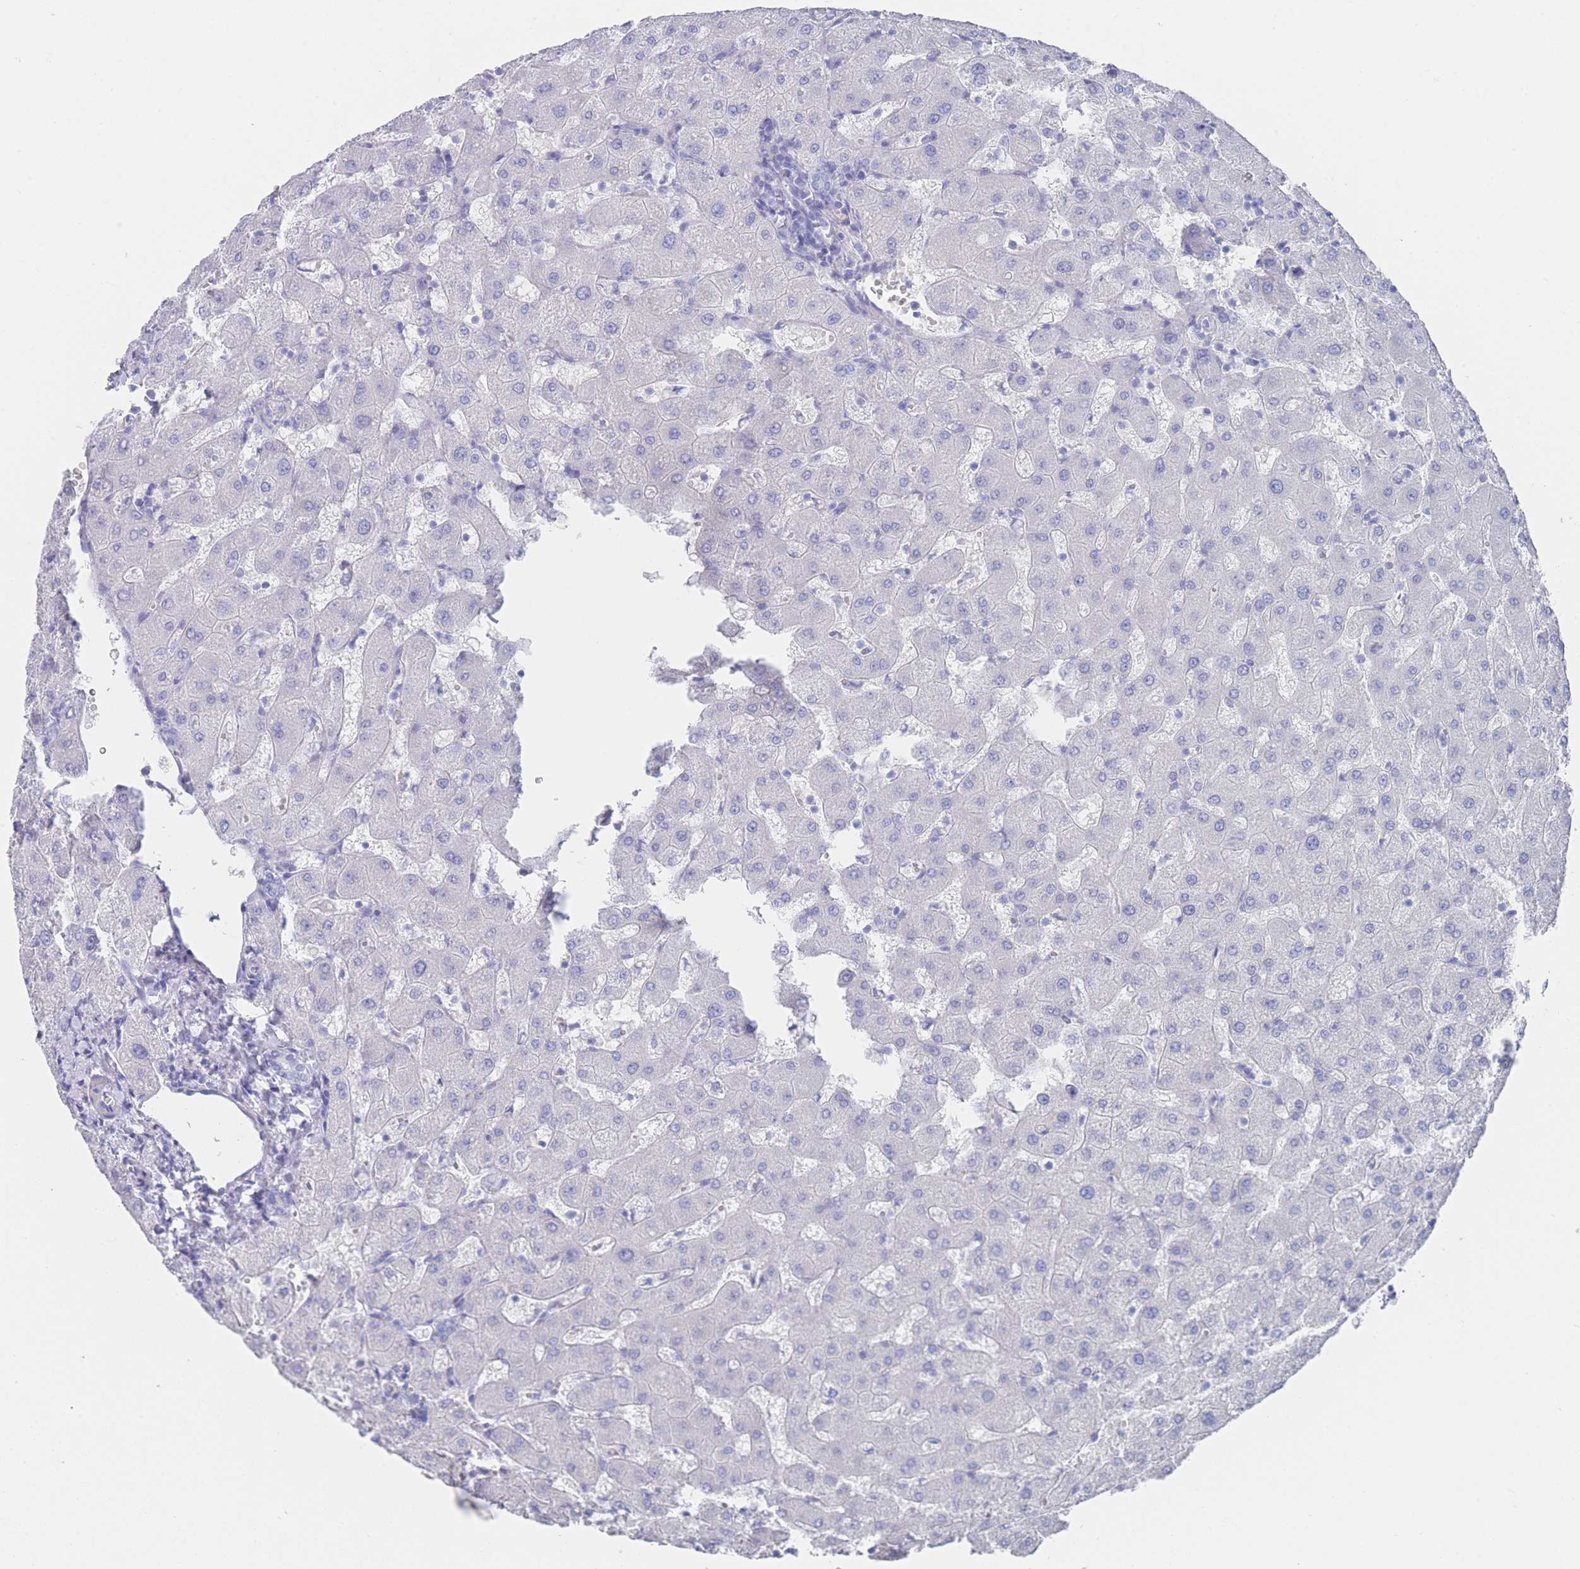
{"staining": {"intensity": "negative", "quantity": "none", "location": "none"}, "tissue": "liver", "cell_type": "Cholangiocytes", "image_type": "normal", "snomed": [{"axis": "morphology", "description": "Normal tissue, NOS"}, {"axis": "topography", "description": "Liver"}], "caption": "The image displays no significant expression in cholangiocytes of liver. (Brightfield microscopy of DAB (3,3'-diaminobenzidine) IHC at high magnification).", "gene": "LRRC37A2", "patient": {"sex": "female", "age": 63}}